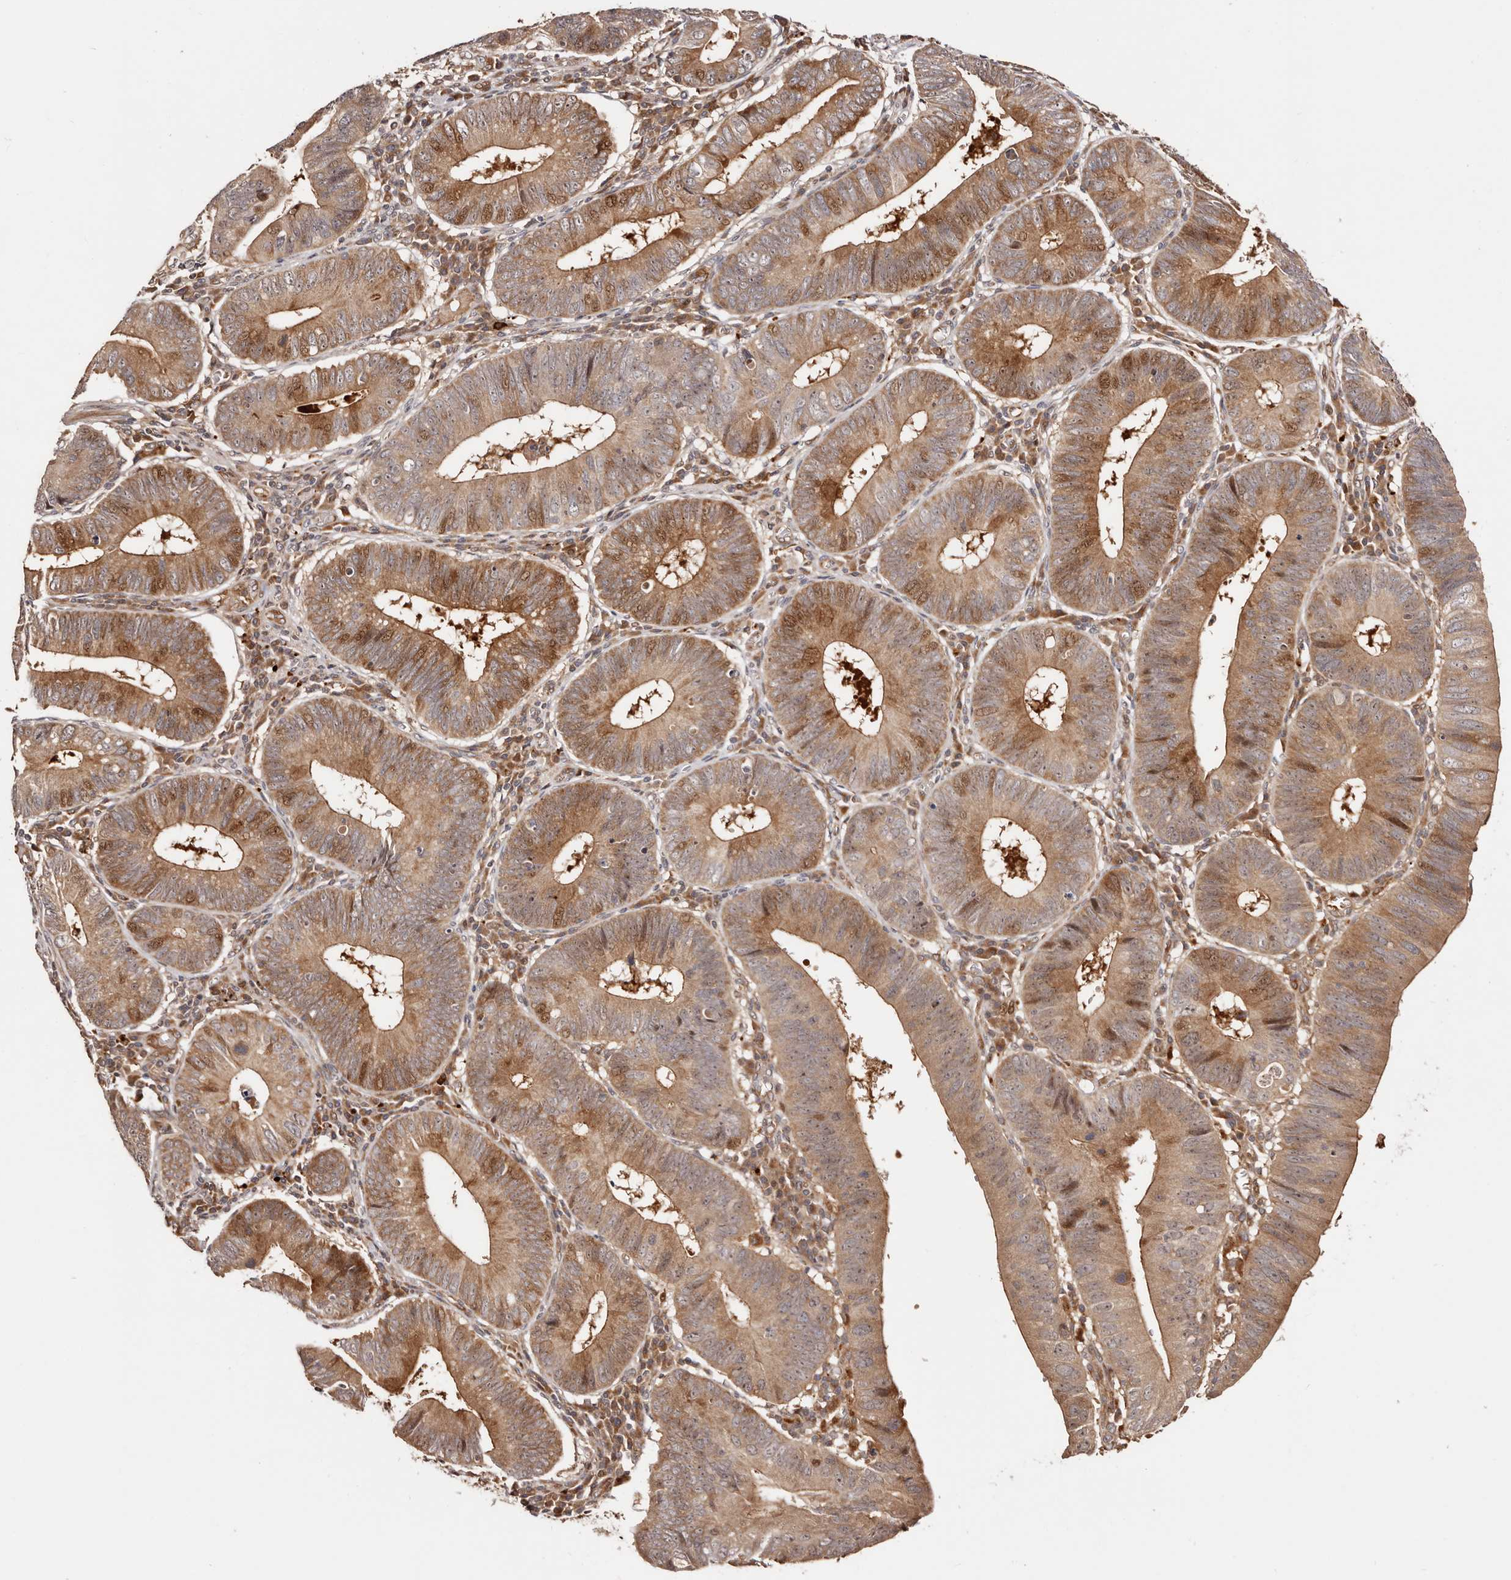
{"staining": {"intensity": "moderate", "quantity": "25%-75%", "location": "cytoplasmic/membranous,nuclear"}, "tissue": "stomach cancer", "cell_type": "Tumor cells", "image_type": "cancer", "snomed": [{"axis": "morphology", "description": "Adenocarcinoma, NOS"}, {"axis": "topography", "description": "Stomach"}], "caption": "Tumor cells show medium levels of moderate cytoplasmic/membranous and nuclear expression in approximately 25%-75% of cells in human stomach adenocarcinoma. (IHC, brightfield microscopy, high magnification).", "gene": "PTPN22", "patient": {"sex": "male", "age": 59}}